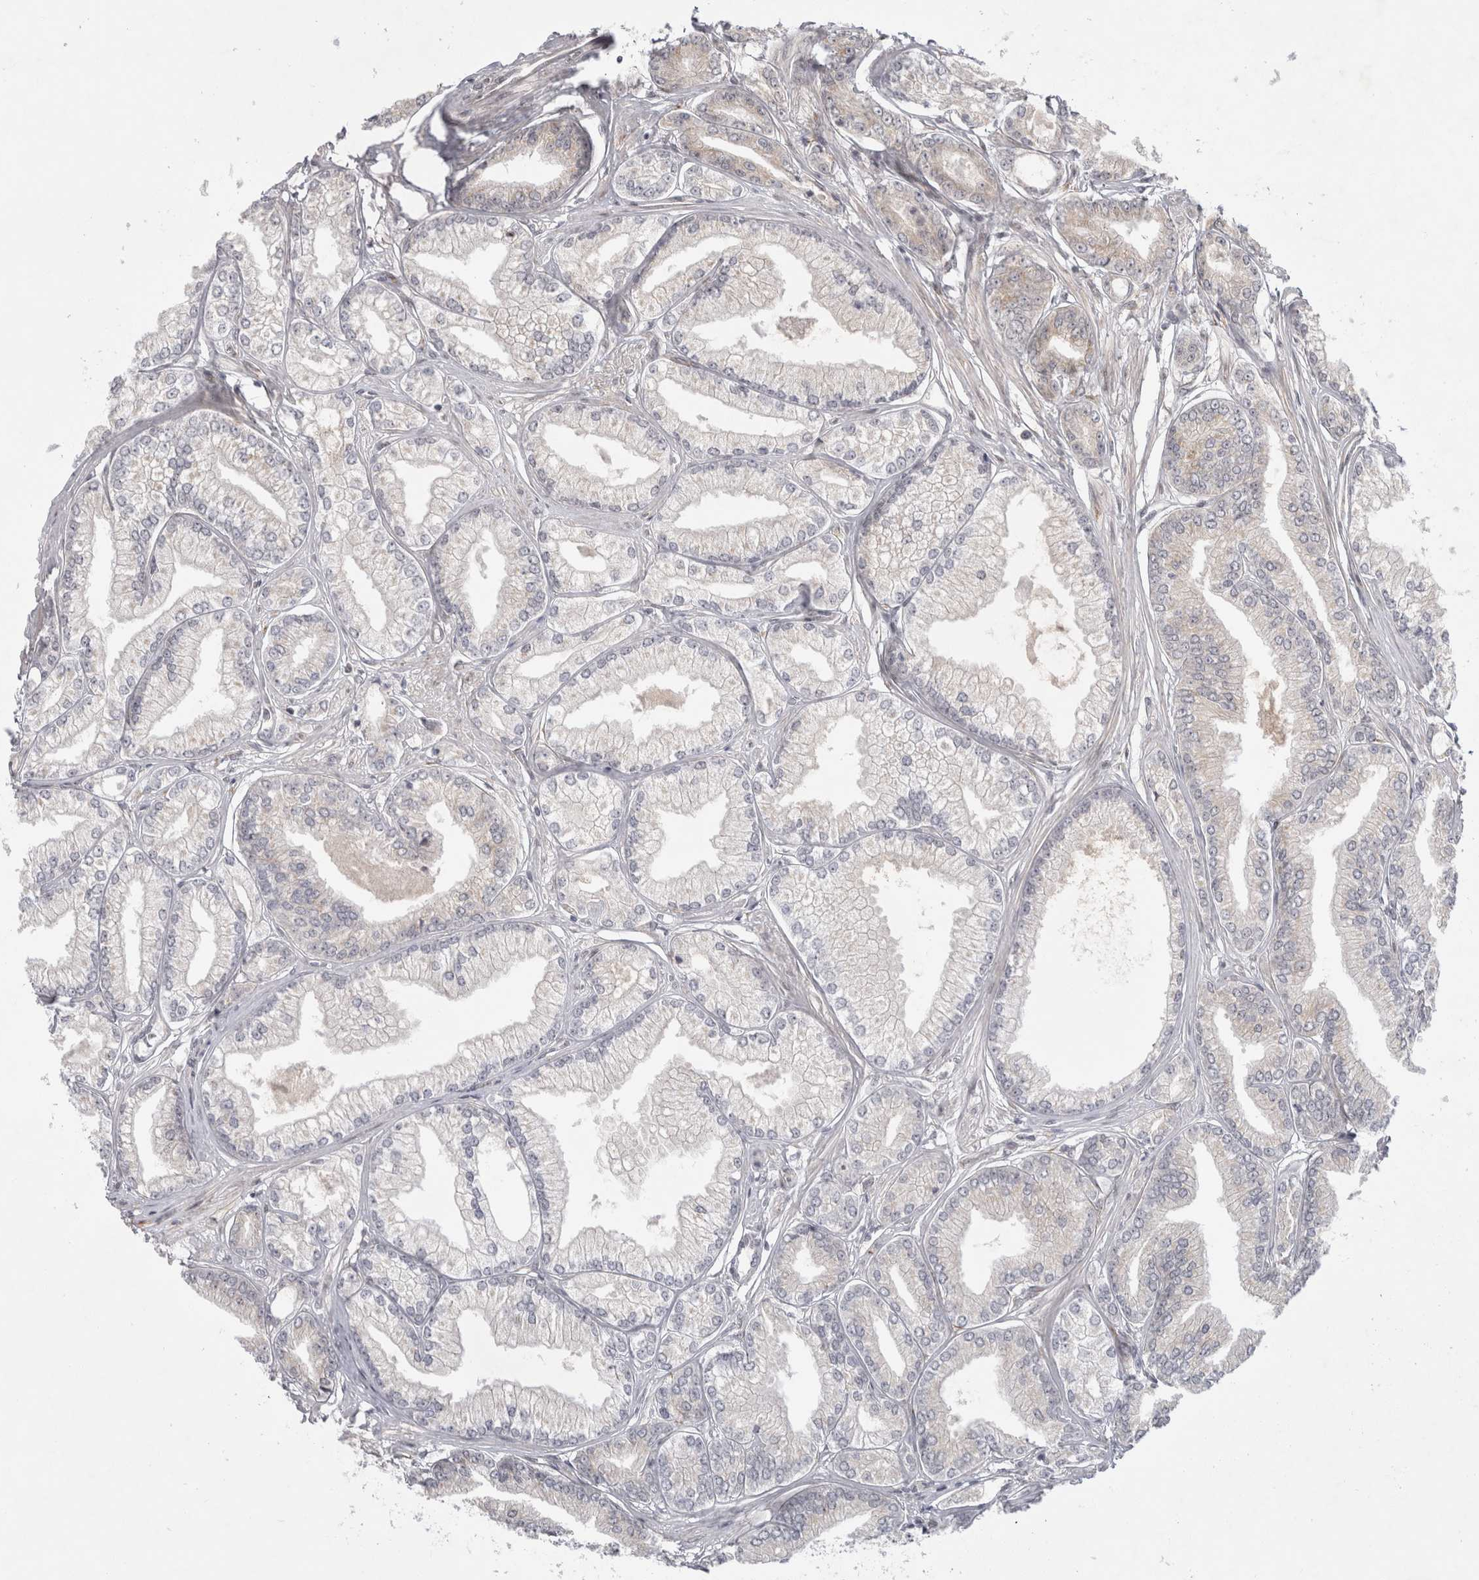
{"staining": {"intensity": "negative", "quantity": "none", "location": "none"}, "tissue": "prostate cancer", "cell_type": "Tumor cells", "image_type": "cancer", "snomed": [{"axis": "morphology", "description": "Adenocarcinoma, Low grade"}, {"axis": "topography", "description": "Prostate"}], "caption": "Tumor cells are negative for protein expression in human prostate adenocarcinoma (low-grade). Brightfield microscopy of IHC stained with DAB (3,3'-diaminobenzidine) (brown) and hematoxylin (blue), captured at high magnification.", "gene": "ZNF318", "patient": {"sex": "male", "age": 52}}